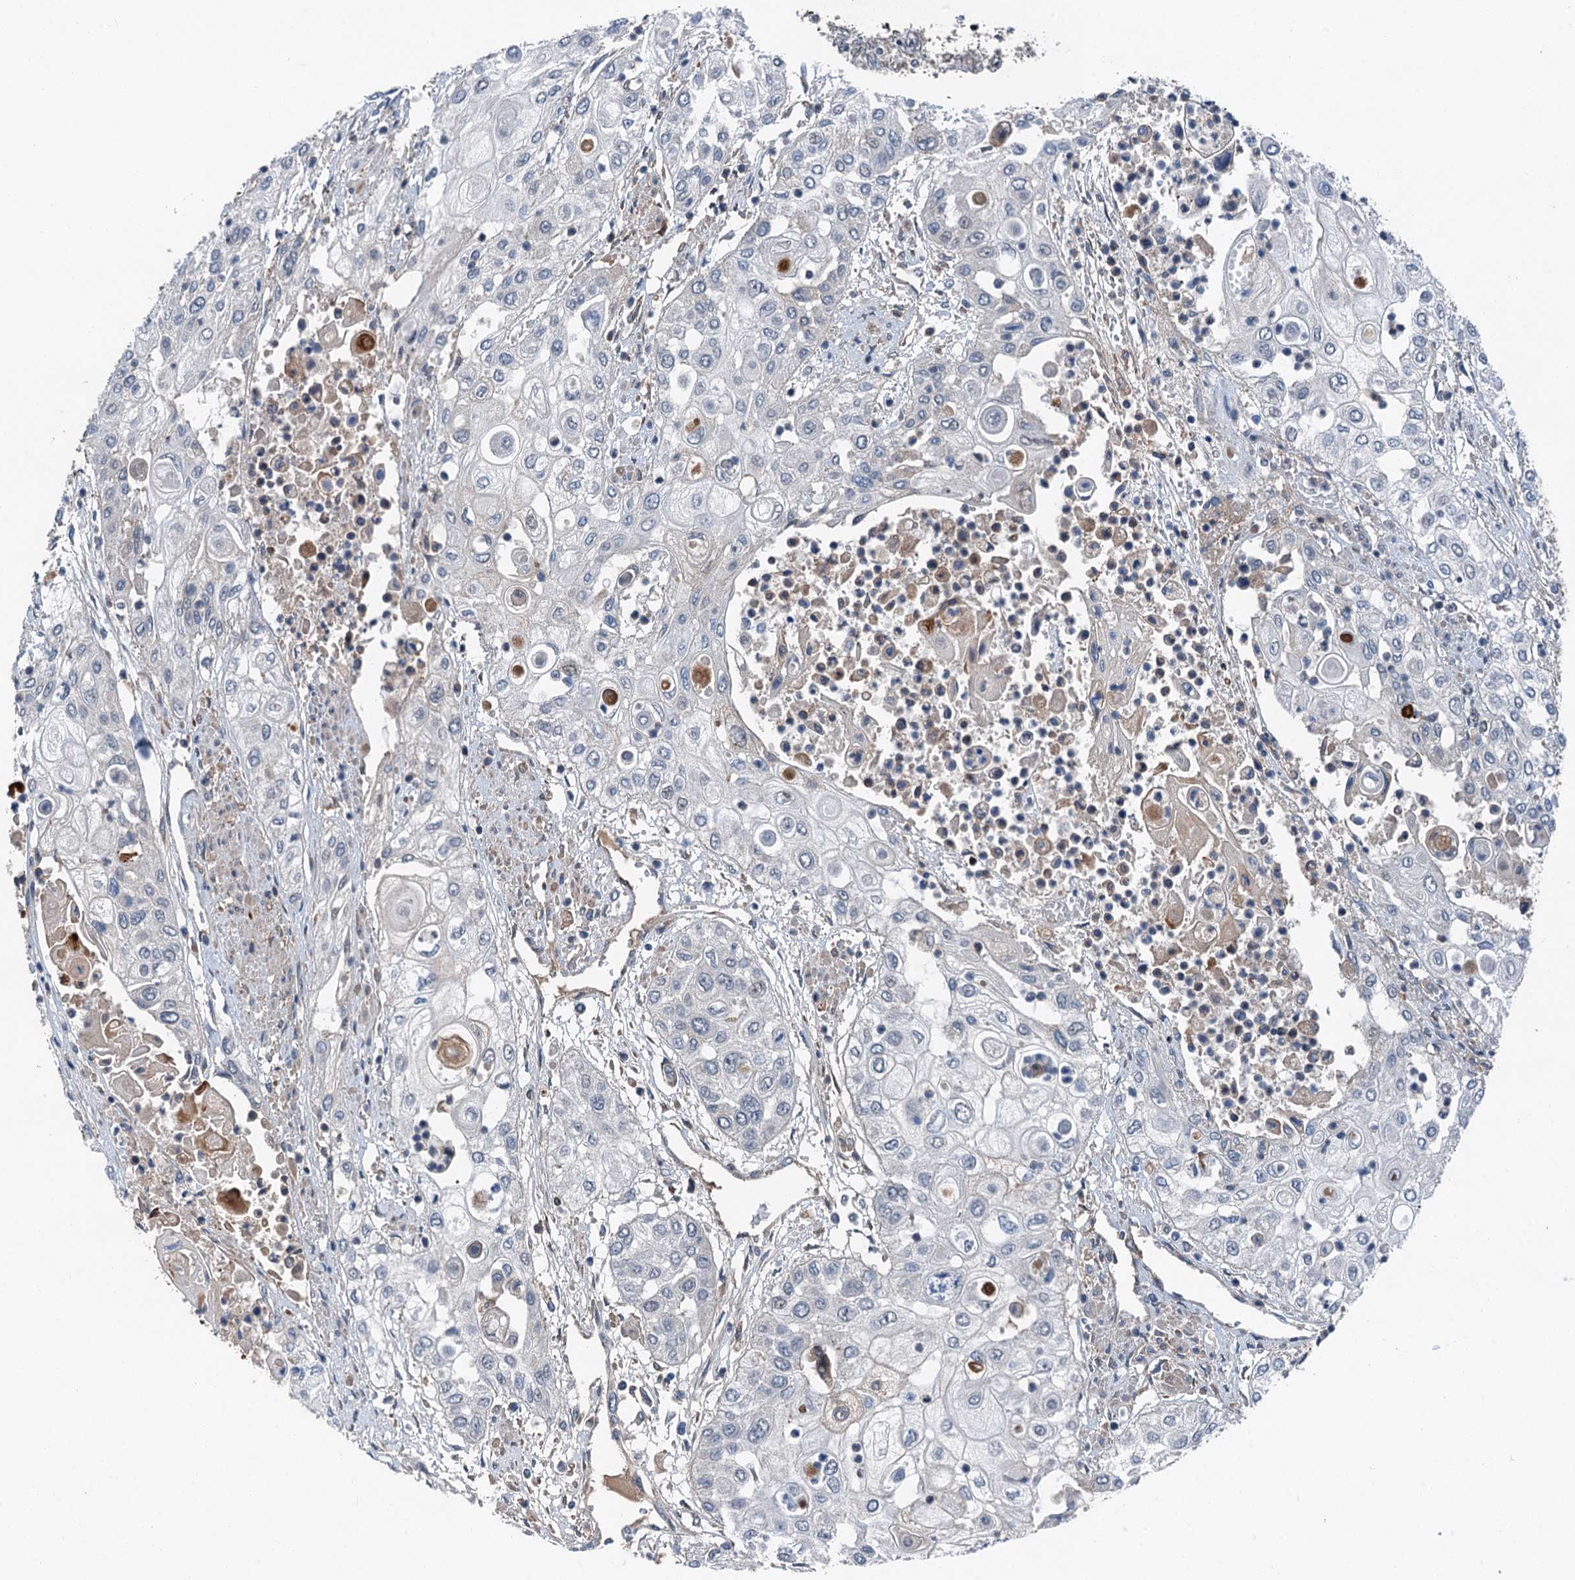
{"staining": {"intensity": "negative", "quantity": "none", "location": "none"}, "tissue": "urothelial cancer", "cell_type": "Tumor cells", "image_type": "cancer", "snomed": [{"axis": "morphology", "description": "Urothelial carcinoma, High grade"}, {"axis": "topography", "description": "Urinary bladder"}], "caption": "Immunohistochemistry (IHC) of urothelial carcinoma (high-grade) exhibits no staining in tumor cells.", "gene": "SLC2A10", "patient": {"sex": "female", "age": 79}}